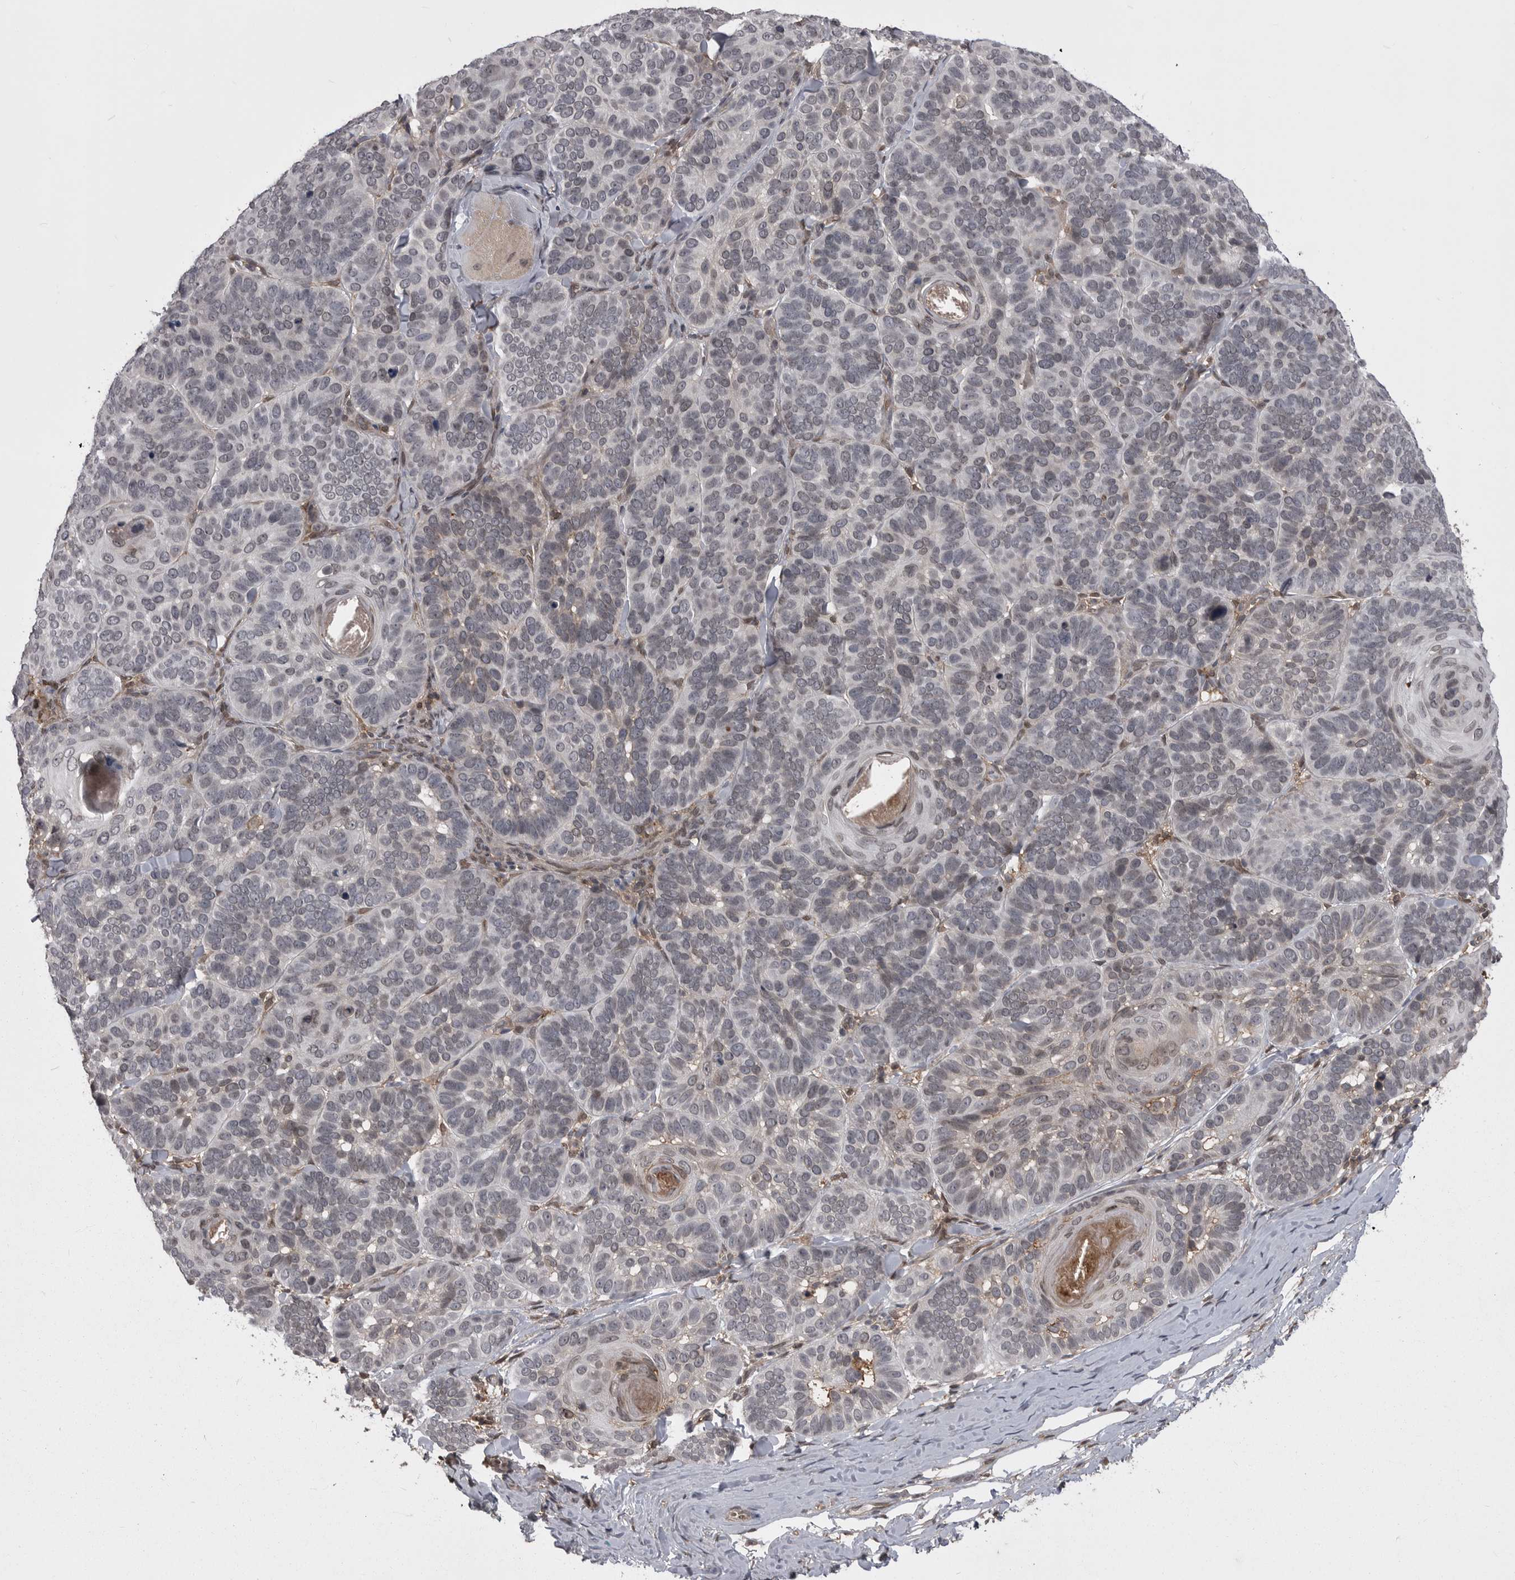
{"staining": {"intensity": "negative", "quantity": "none", "location": "none"}, "tissue": "skin cancer", "cell_type": "Tumor cells", "image_type": "cancer", "snomed": [{"axis": "morphology", "description": "Basal cell carcinoma"}, {"axis": "topography", "description": "Skin"}], "caption": "High power microscopy micrograph of an IHC image of skin cancer, revealing no significant expression in tumor cells.", "gene": "ABL1", "patient": {"sex": "male", "age": 62}}